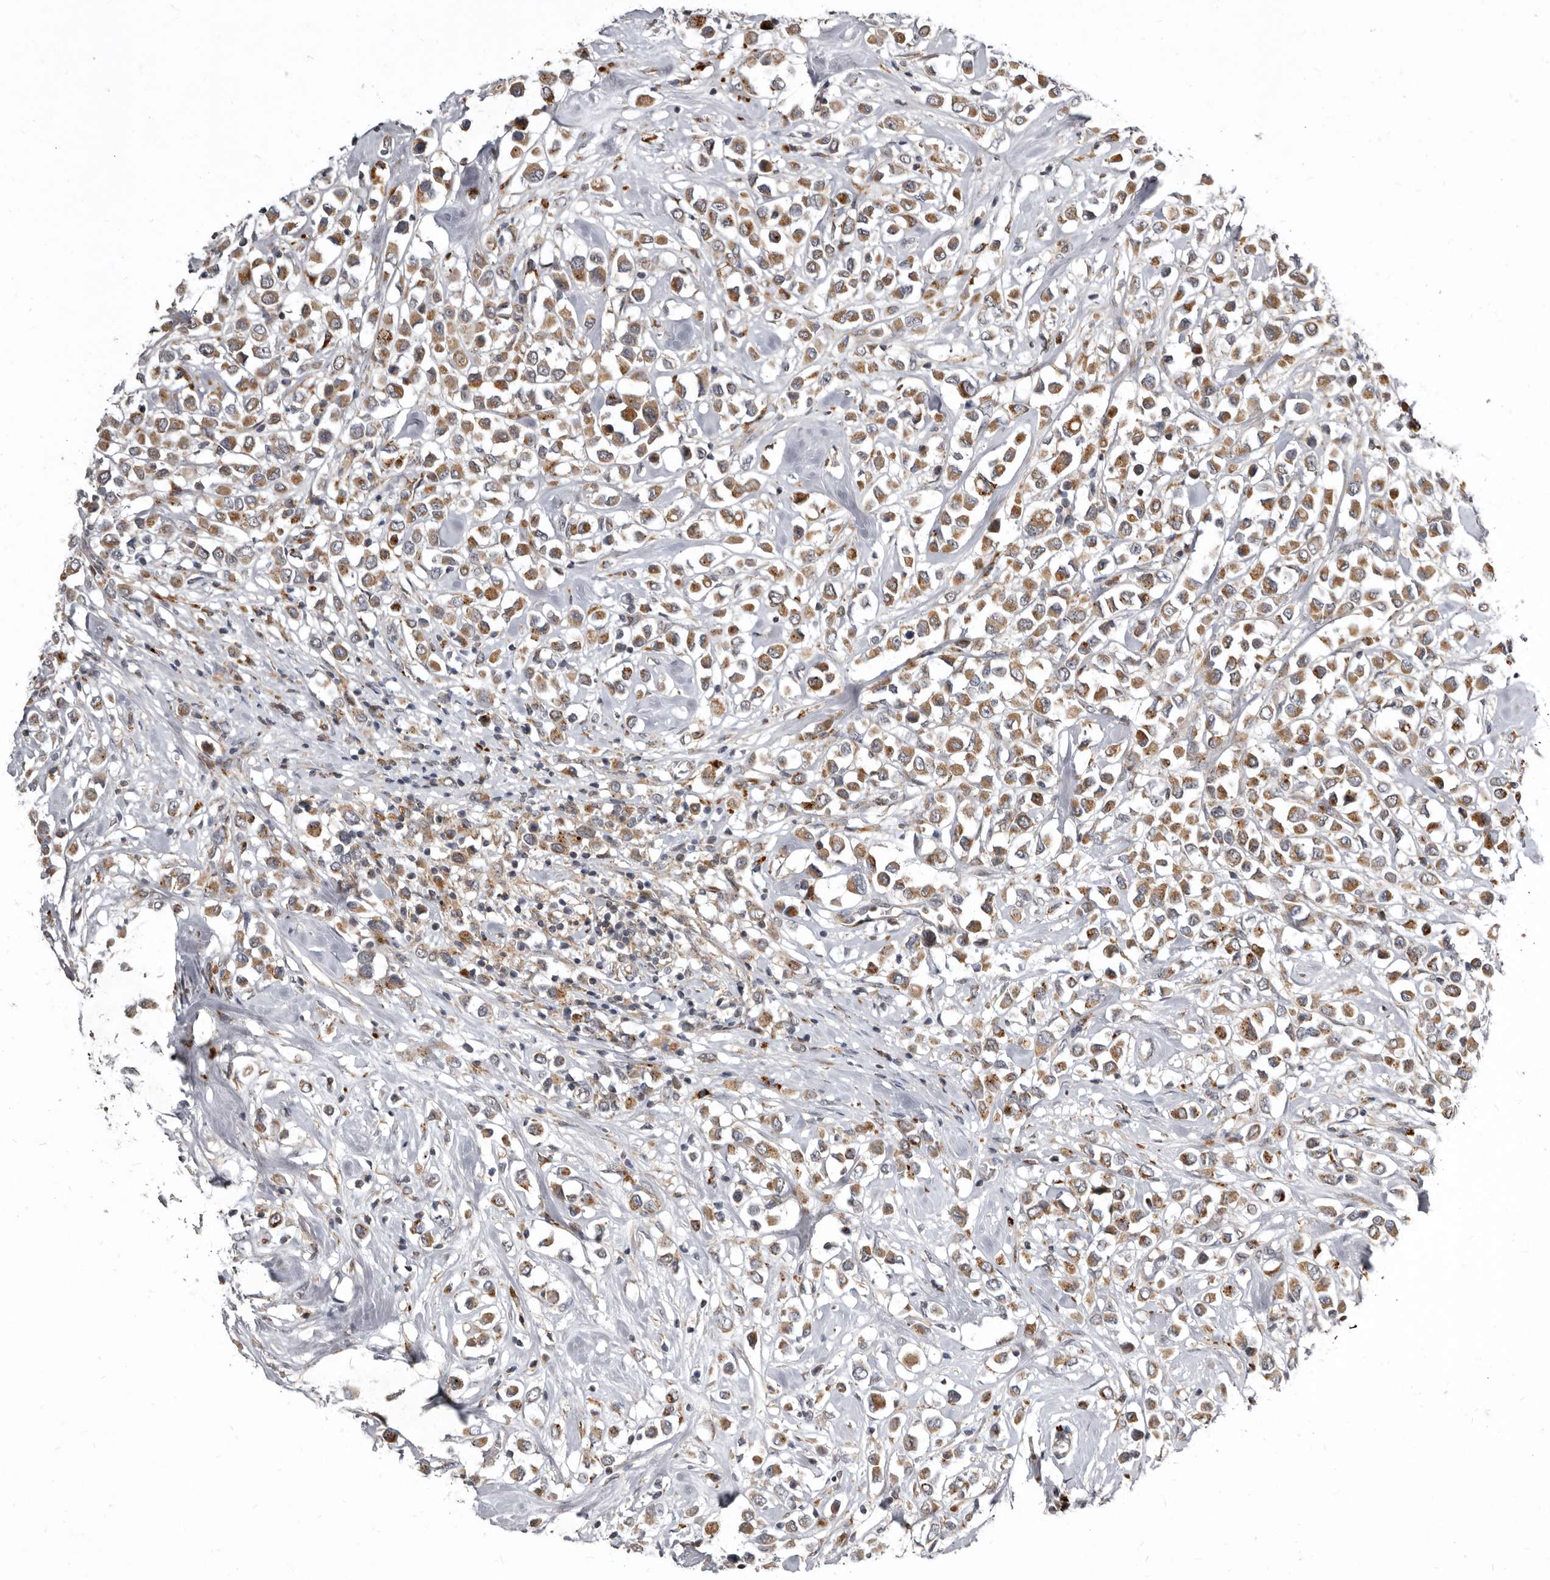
{"staining": {"intensity": "weak", "quantity": ">75%", "location": "cytoplasmic/membranous"}, "tissue": "breast cancer", "cell_type": "Tumor cells", "image_type": "cancer", "snomed": [{"axis": "morphology", "description": "Duct carcinoma"}, {"axis": "topography", "description": "Breast"}], "caption": "High-magnification brightfield microscopy of breast cancer (infiltrating ductal carcinoma) stained with DAB (3,3'-diaminobenzidine) (brown) and counterstained with hematoxylin (blue). tumor cells exhibit weak cytoplasmic/membranous expression is identified in about>75% of cells. (Brightfield microscopy of DAB IHC at high magnification).", "gene": "SMC4", "patient": {"sex": "female", "age": 61}}